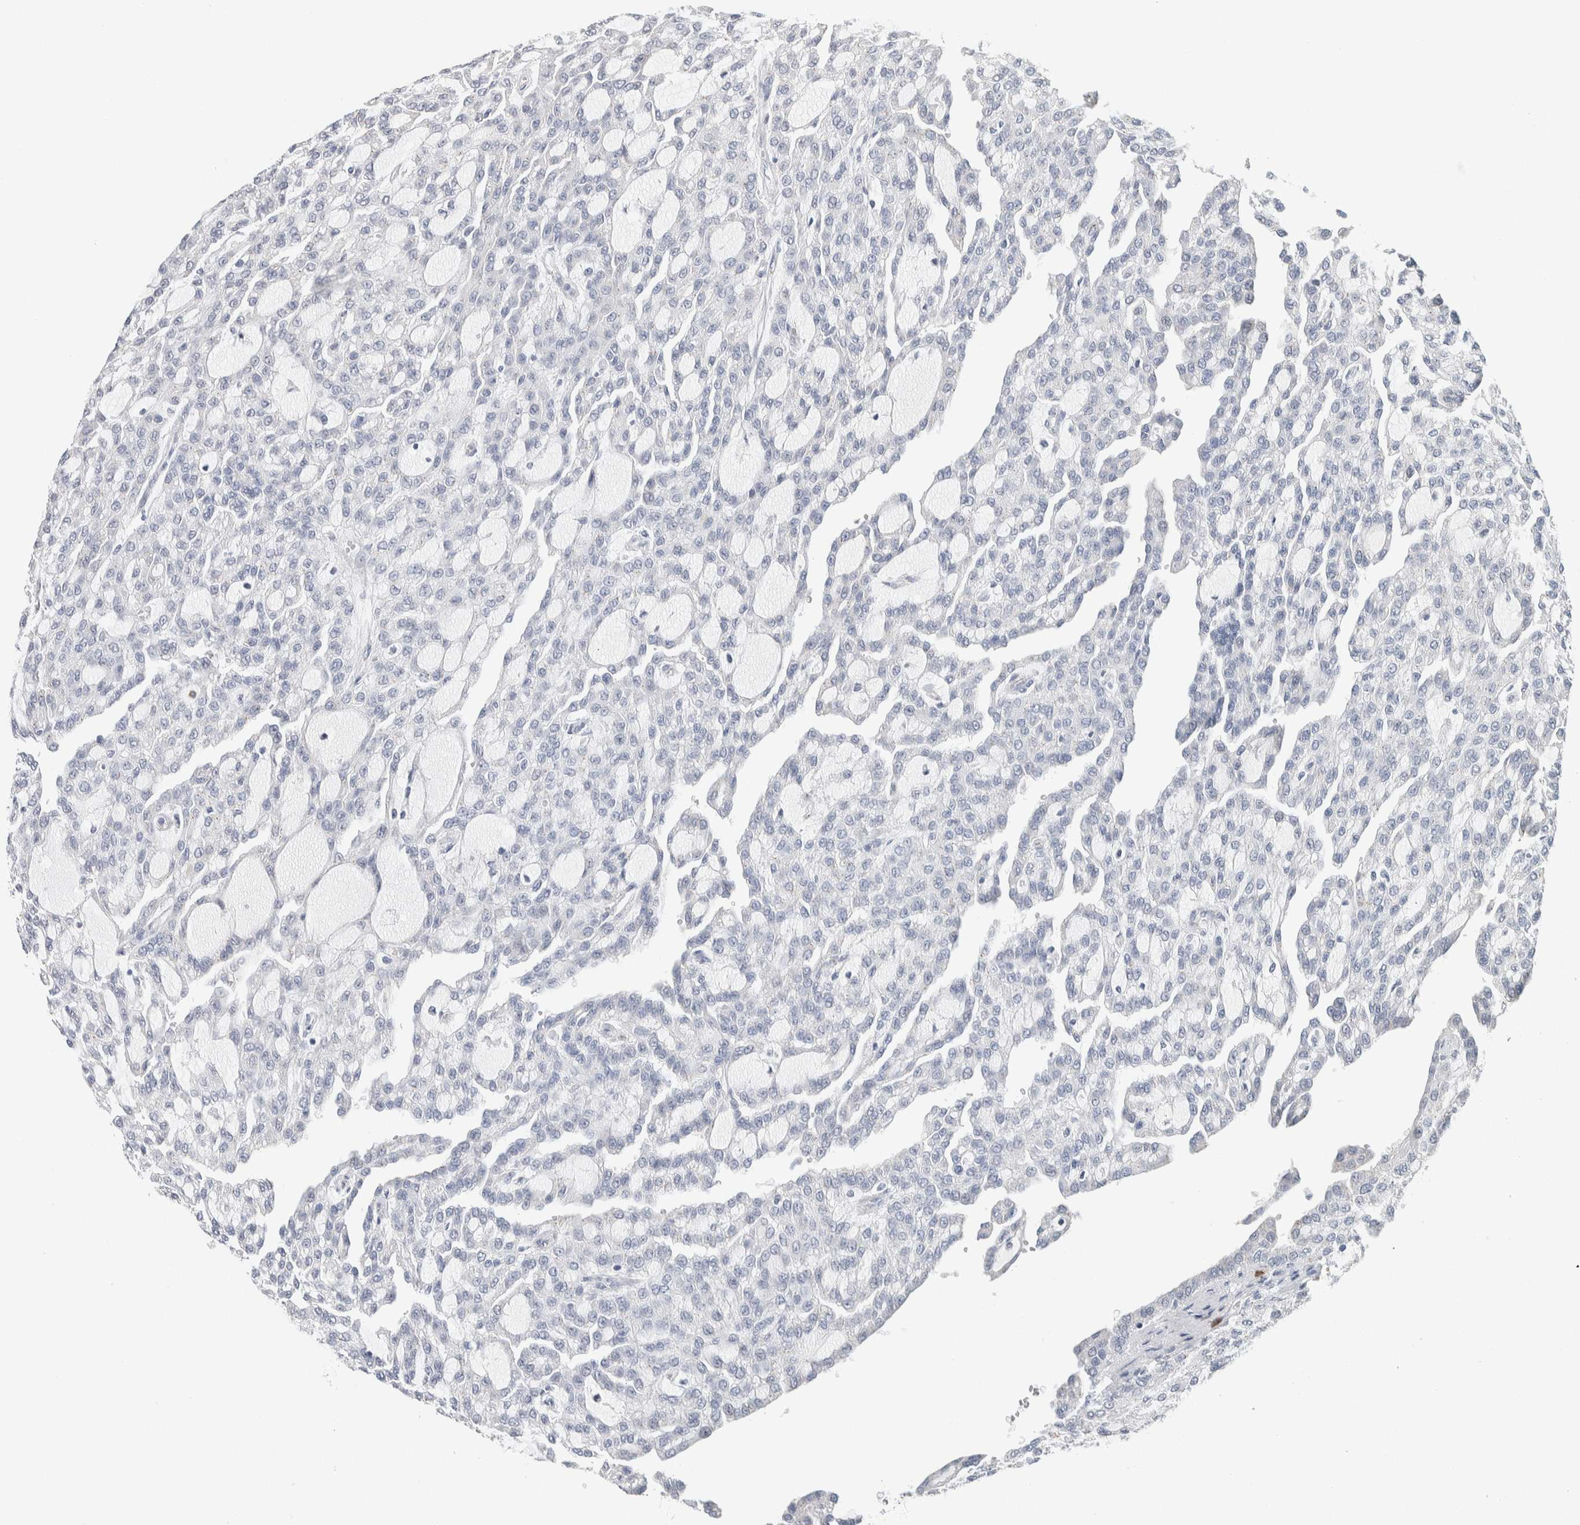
{"staining": {"intensity": "negative", "quantity": "none", "location": "none"}, "tissue": "renal cancer", "cell_type": "Tumor cells", "image_type": "cancer", "snomed": [{"axis": "morphology", "description": "Adenocarcinoma, NOS"}, {"axis": "topography", "description": "Kidney"}], "caption": "High magnification brightfield microscopy of renal cancer (adenocarcinoma) stained with DAB (3,3'-diaminobenzidine) (brown) and counterstained with hematoxylin (blue): tumor cells show no significant positivity. Brightfield microscopy of IHC stained with DAB (3,3'-diaminobenzidine) (brown) and hematoxylin (blue), captured at high magnification.", "gene": "SCN2A", "patient": {"sex": "male", "age": 63}}